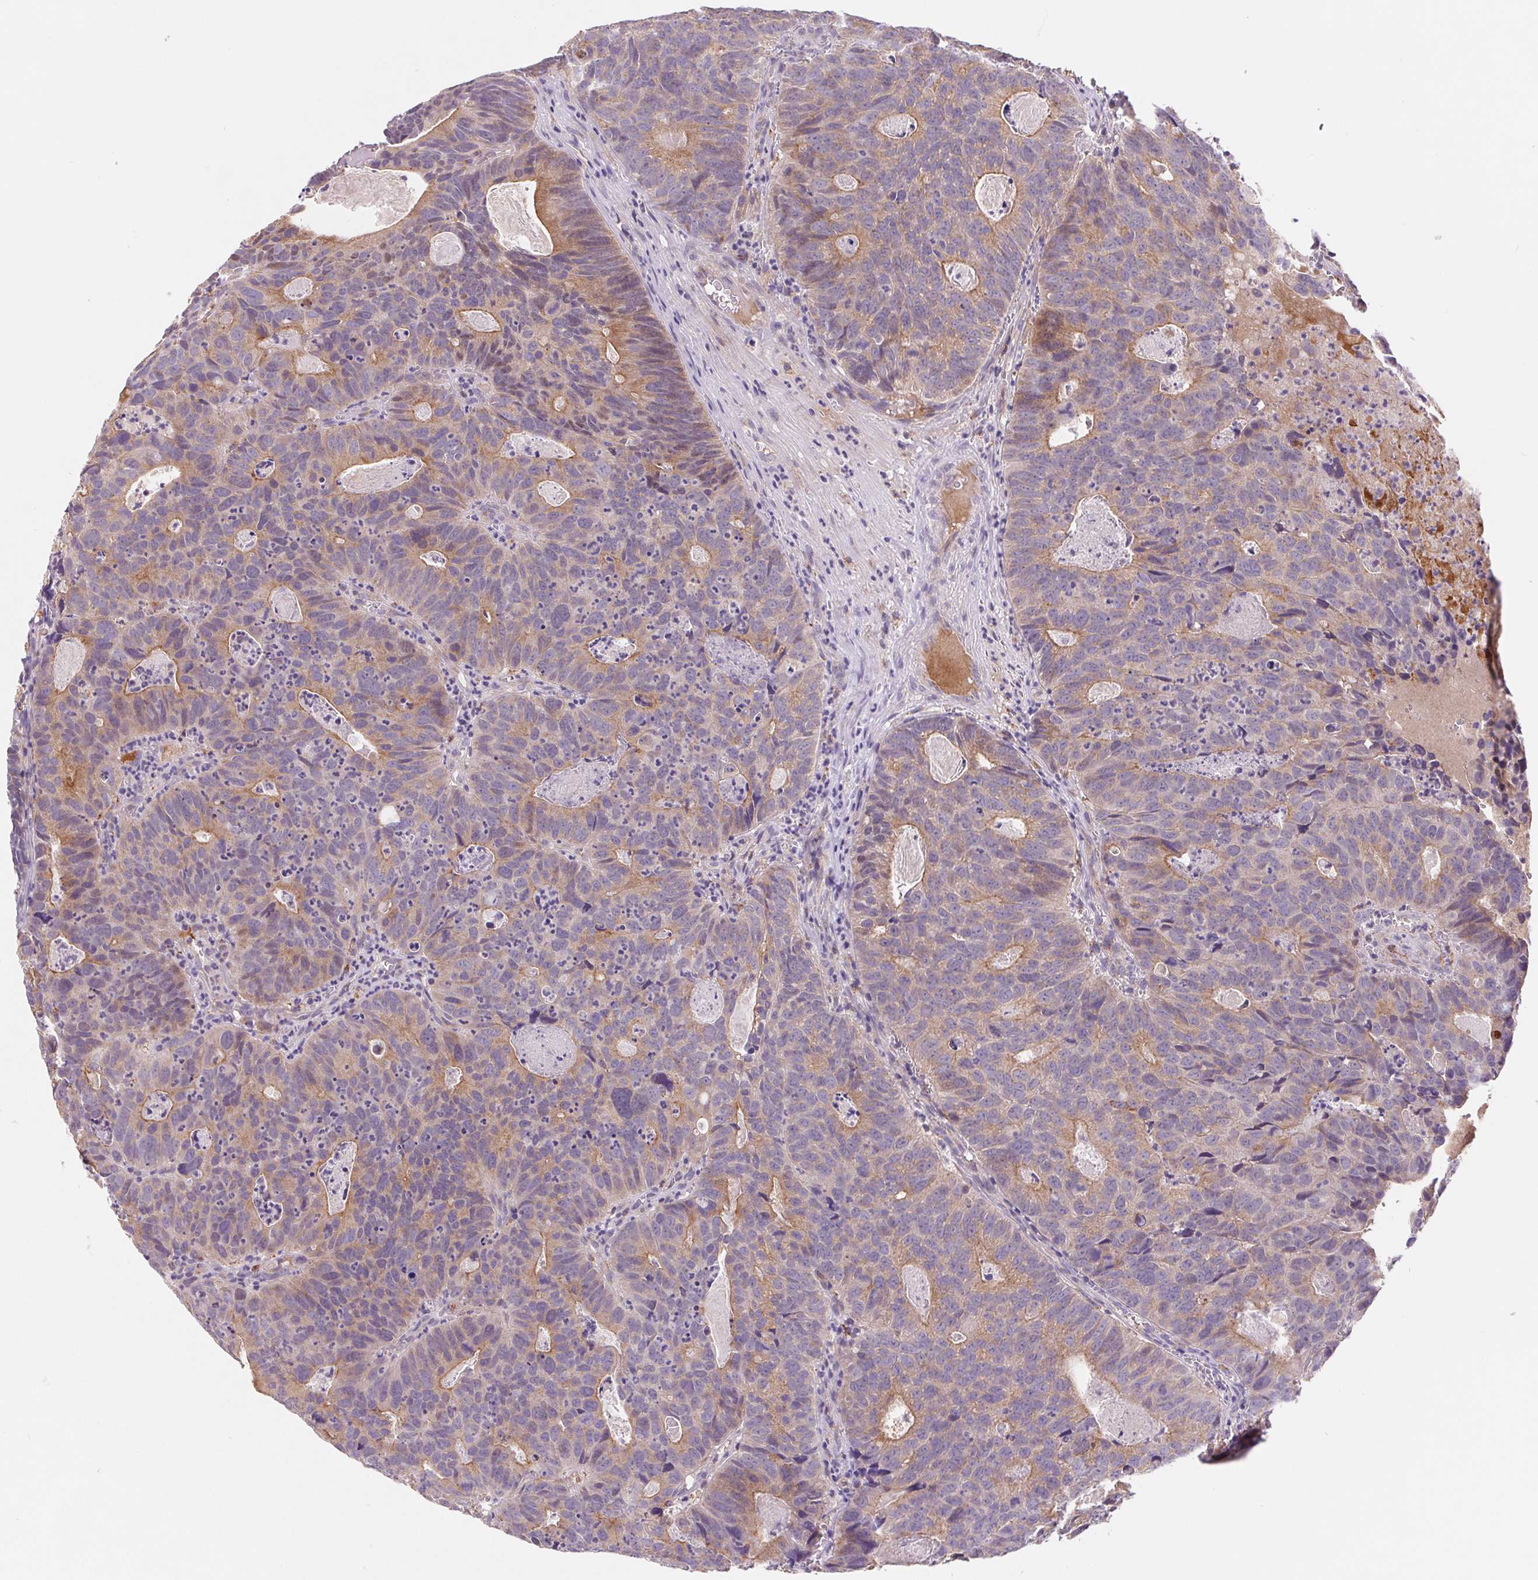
{"staining": {"intensity": "moderate", "quantity": "25%-75%", "location": "cytoplasmic/membranous"}, "tissue": "head and neck cancer", "cell_type": "Tumor cells", "image_type": "cancer", "snomed": [{"axis": "morphology", "description": "Adenocarcinoma, NOS"}, {"axis": "topography", "description": "Head-Neck"}], "caption": "IHC of human head and neck adenocarcinoma demonstrates medium levels of moderate cytoplasmic/membranous expression in about 25%-75% of tumor cells.", "gene": "EMC6", "patient": {"sex": "male", "age": 62}}